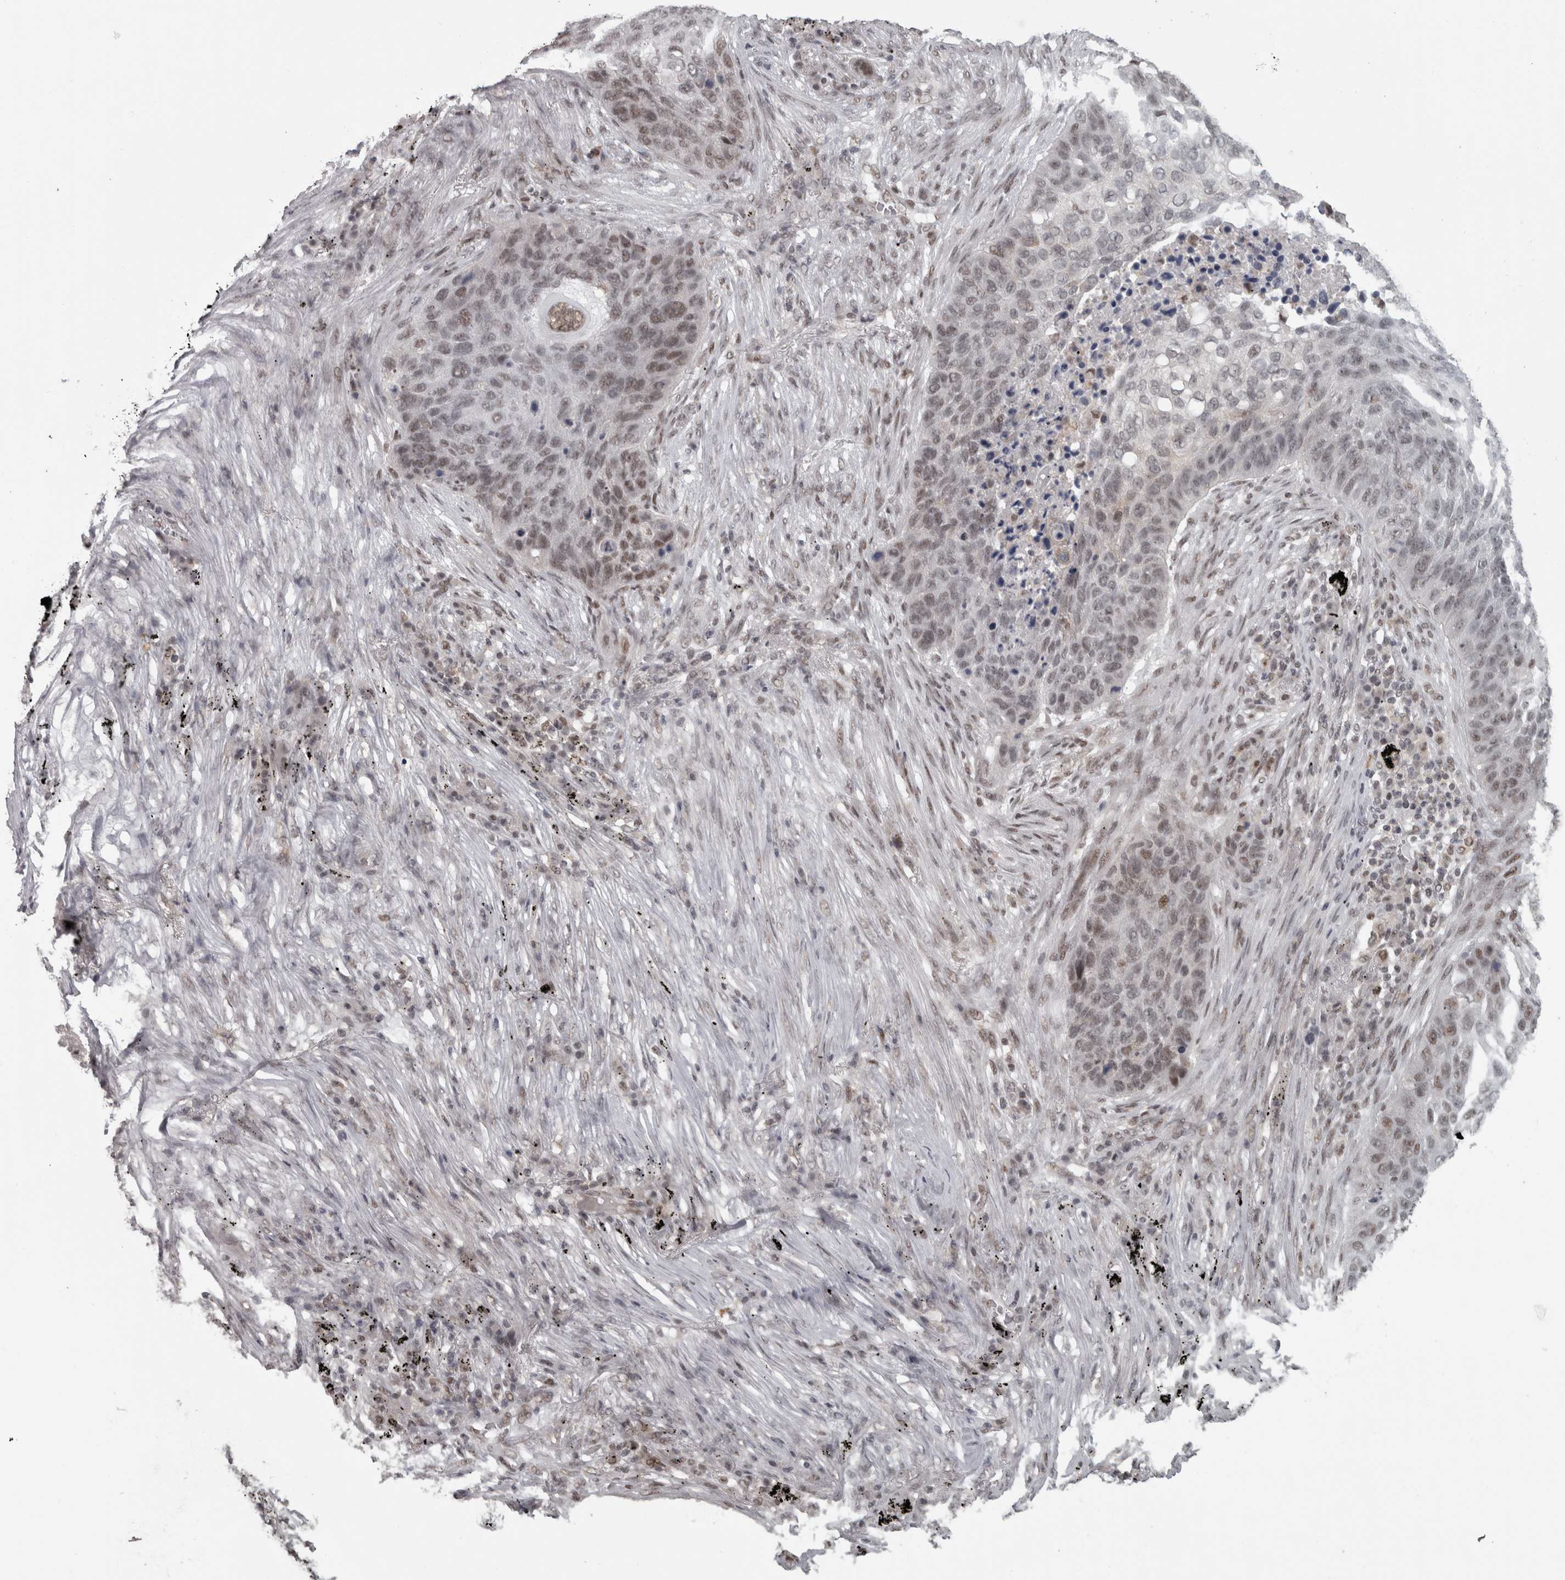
{"staining": {"intensity": "moderate", "quantity": "<25%", "location": "nuclear"}, "tissue": "lung cancer", "cell_type": "Tumor cells", "image_type": "cancer", "snomed": [{"axis": "morphology", "description": "Squamous cell carcinoma, NOS"}, {"axis": "topography", "description": "Lung"}], "caption": "This histopathology image shows lung cancer stained with IHC to label a protein in brown. The nuclear of tumor cells show moderate positivity for the protein. Nuclei are counter-stained blue.", "gene": "MICU3", "patient": {"sex": "female", "age": 63}}